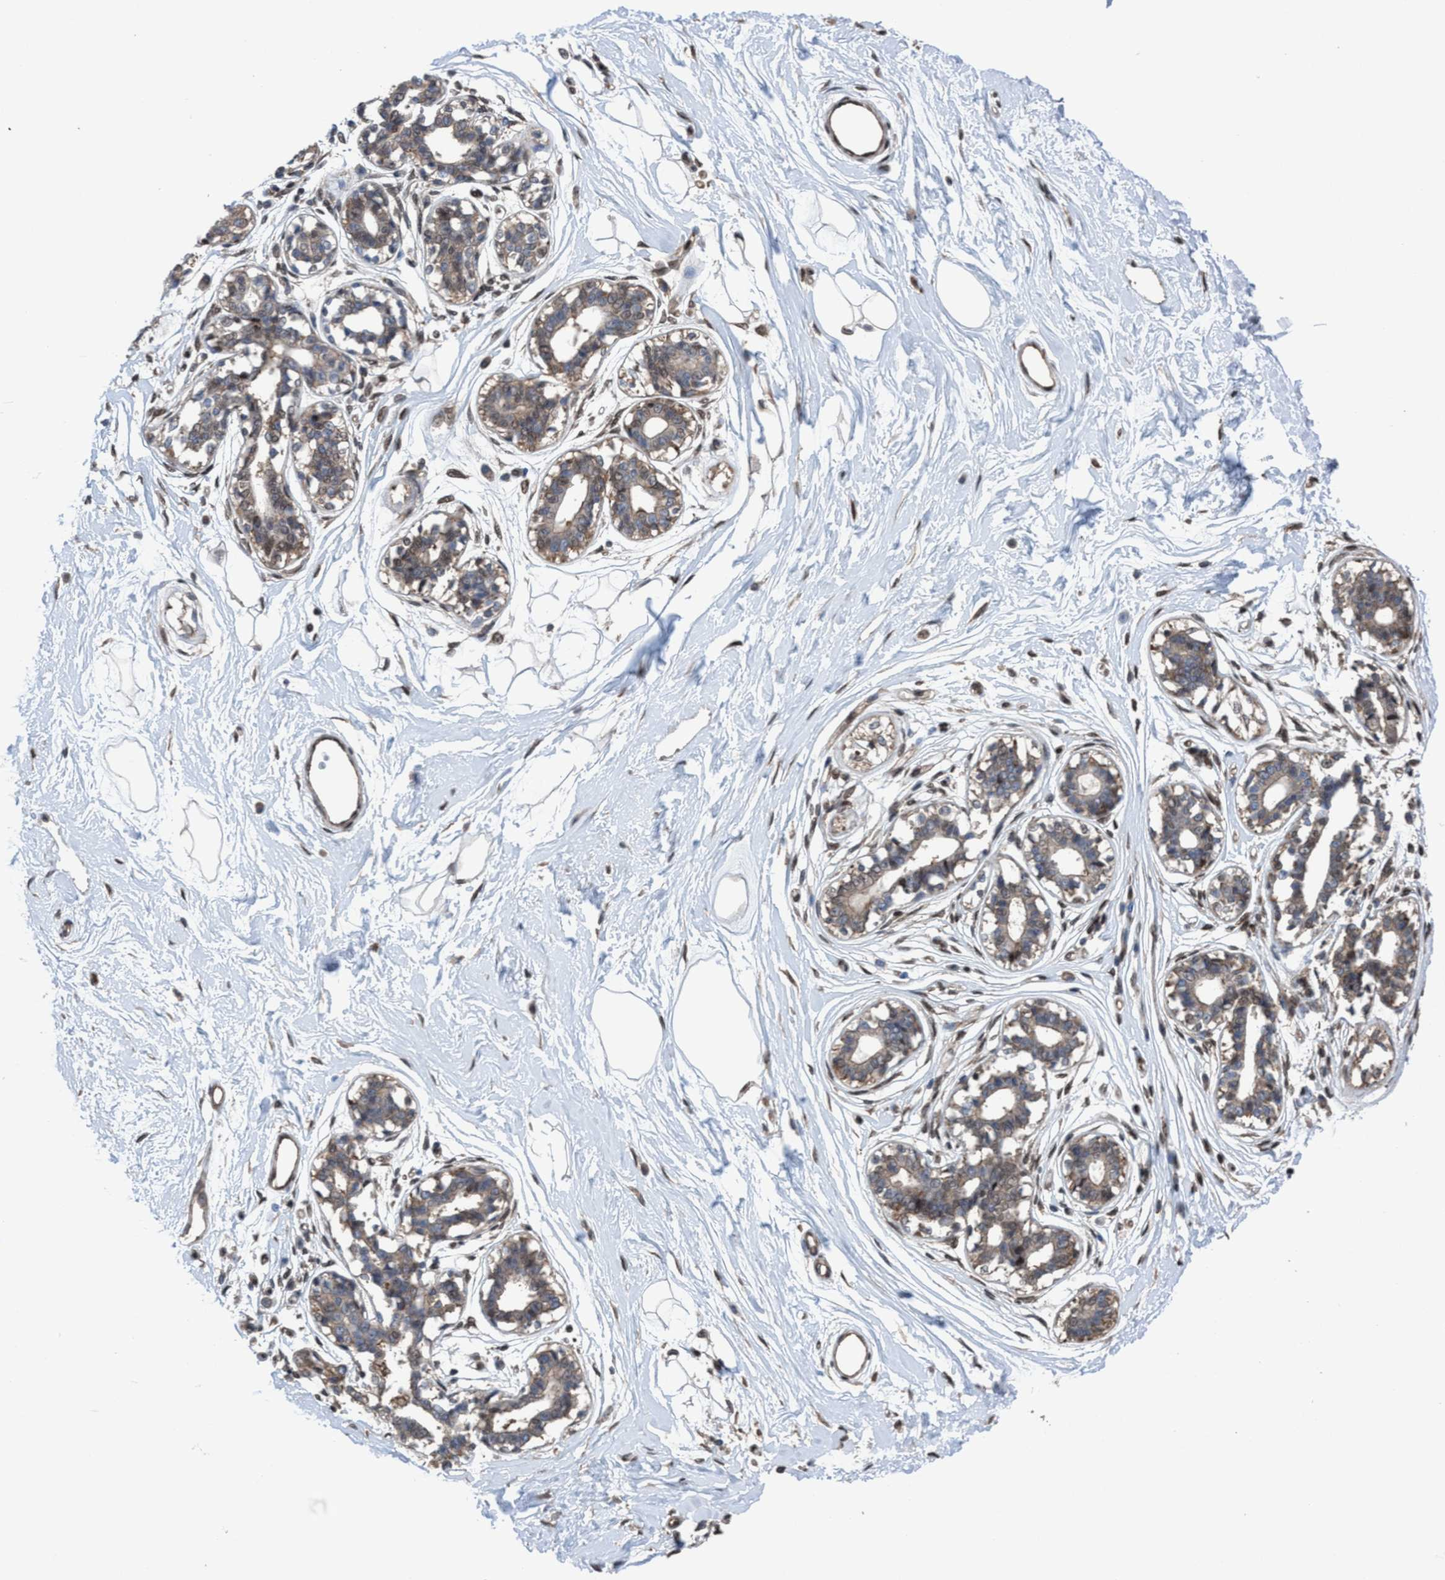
{"staining": {"intensity": "weak", "quantity": "25%-75%", "location": "nuclear"}, "tissue": "breast", "cell_type": "Adipocytes", "image_type": "normal", "snomed": [{"axis": "morphology", "description": "Normal tissue, NOS"}, {"axis": "topography", "description": "Breast"}], "caption": "Immunohistochemistry of benign human breast demonstrates low levels of weak nuclear expression in about 25%-75% of adipocytes. (DAB (3,3'-diaminobenzidine) = brown stain, brightfield microscopy at high magnification).", "gene": "METAP2", "patient": {"sex": "female", "age": 45}}